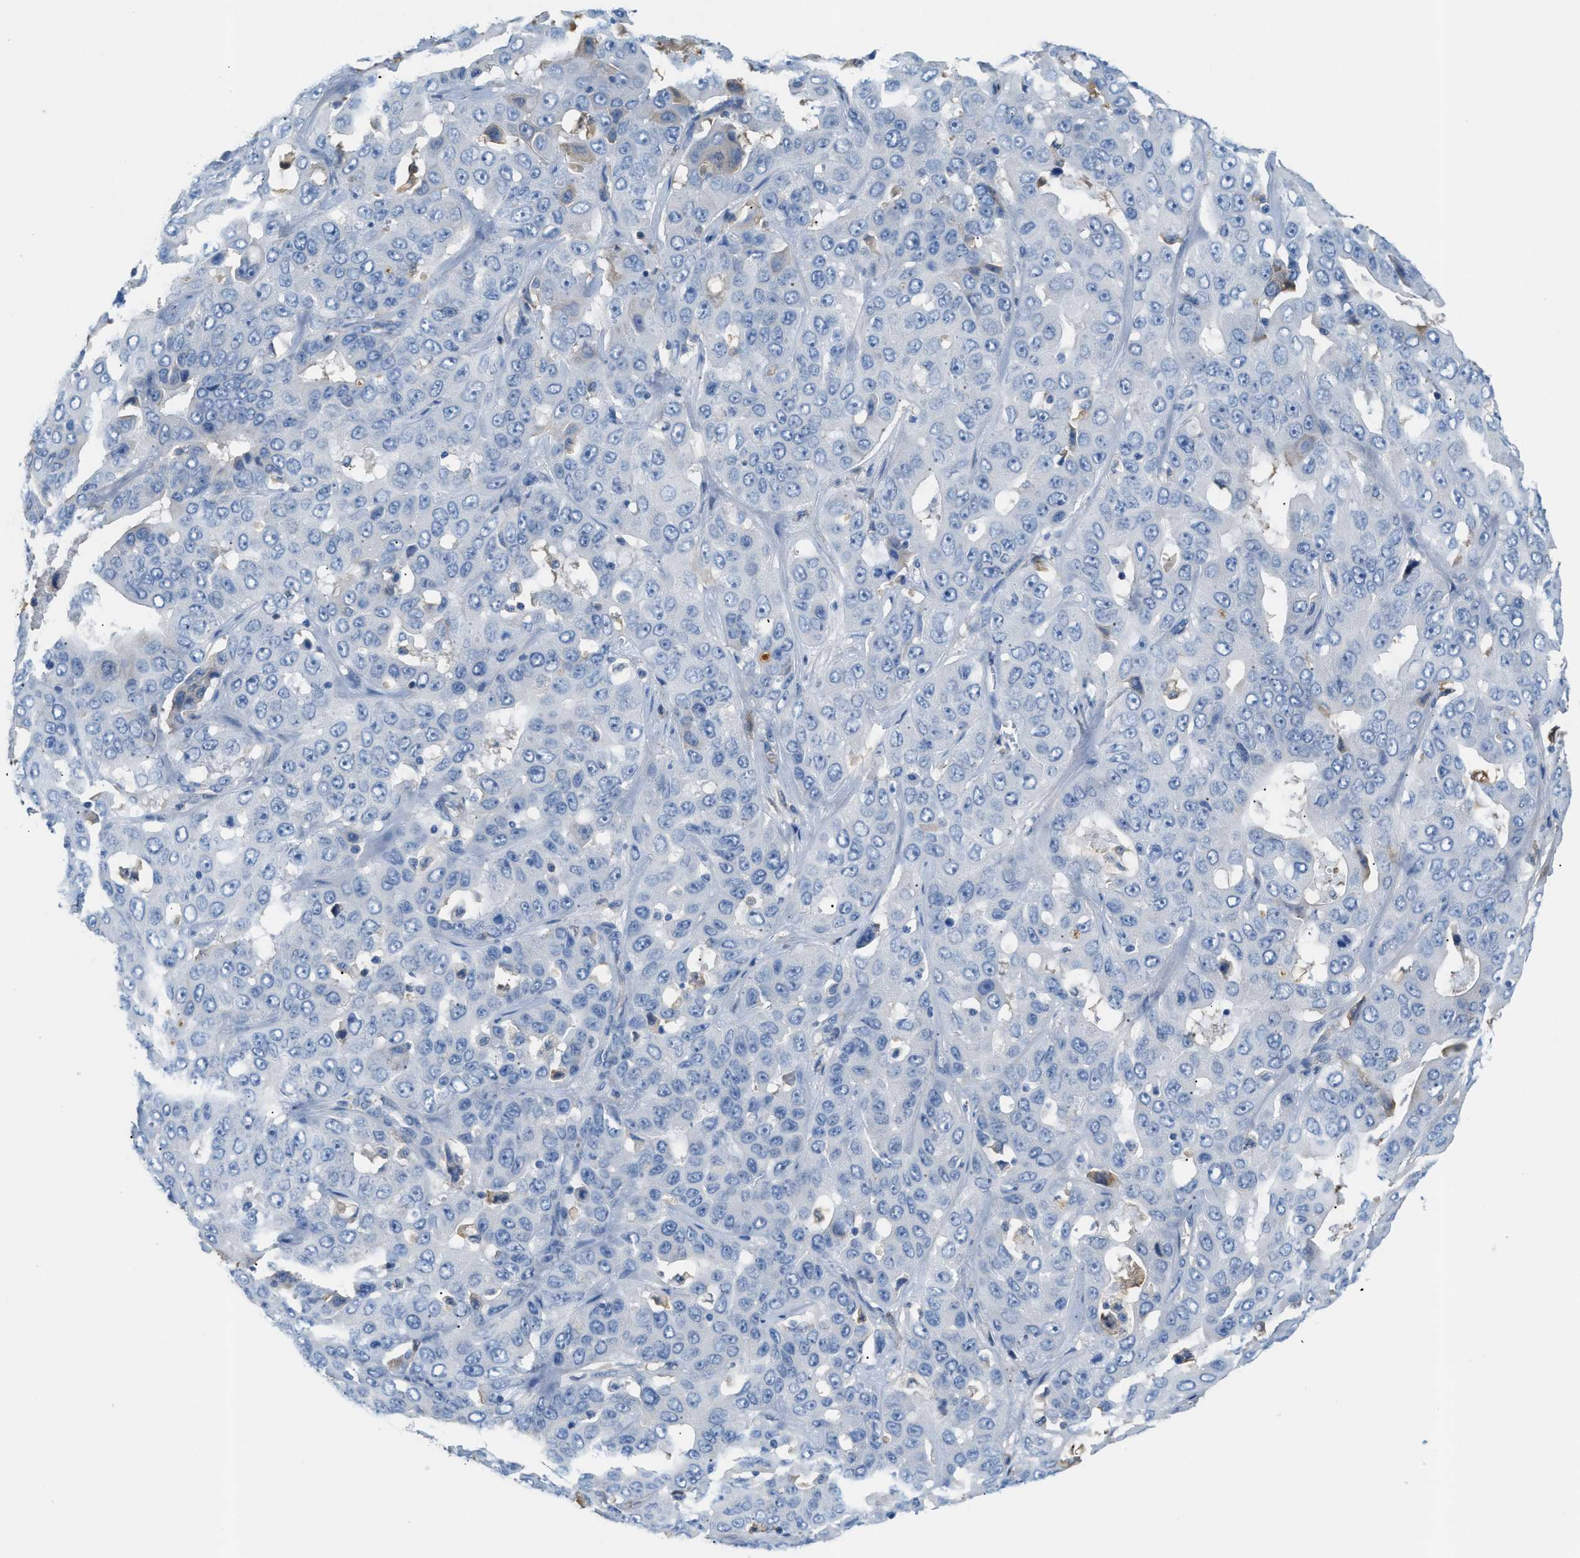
{"staining": {"intensity": "negative", "quantity": "none", "location": "none"}, "tissue": "liver cancer", "cell_type": "Tumor cells", "image_type": "cancer", "snomed": [{"axis": "morphology", "description": "Cholangiocarcinoma"}, {"axis": "topography", "description": "Liver"}], "caption": "Immunohistochemistry of liver cholangiocarcinoma displays no expression in tumor cells.", "gene": "CFI", "patient": {"sex": "female", "age": 52}}